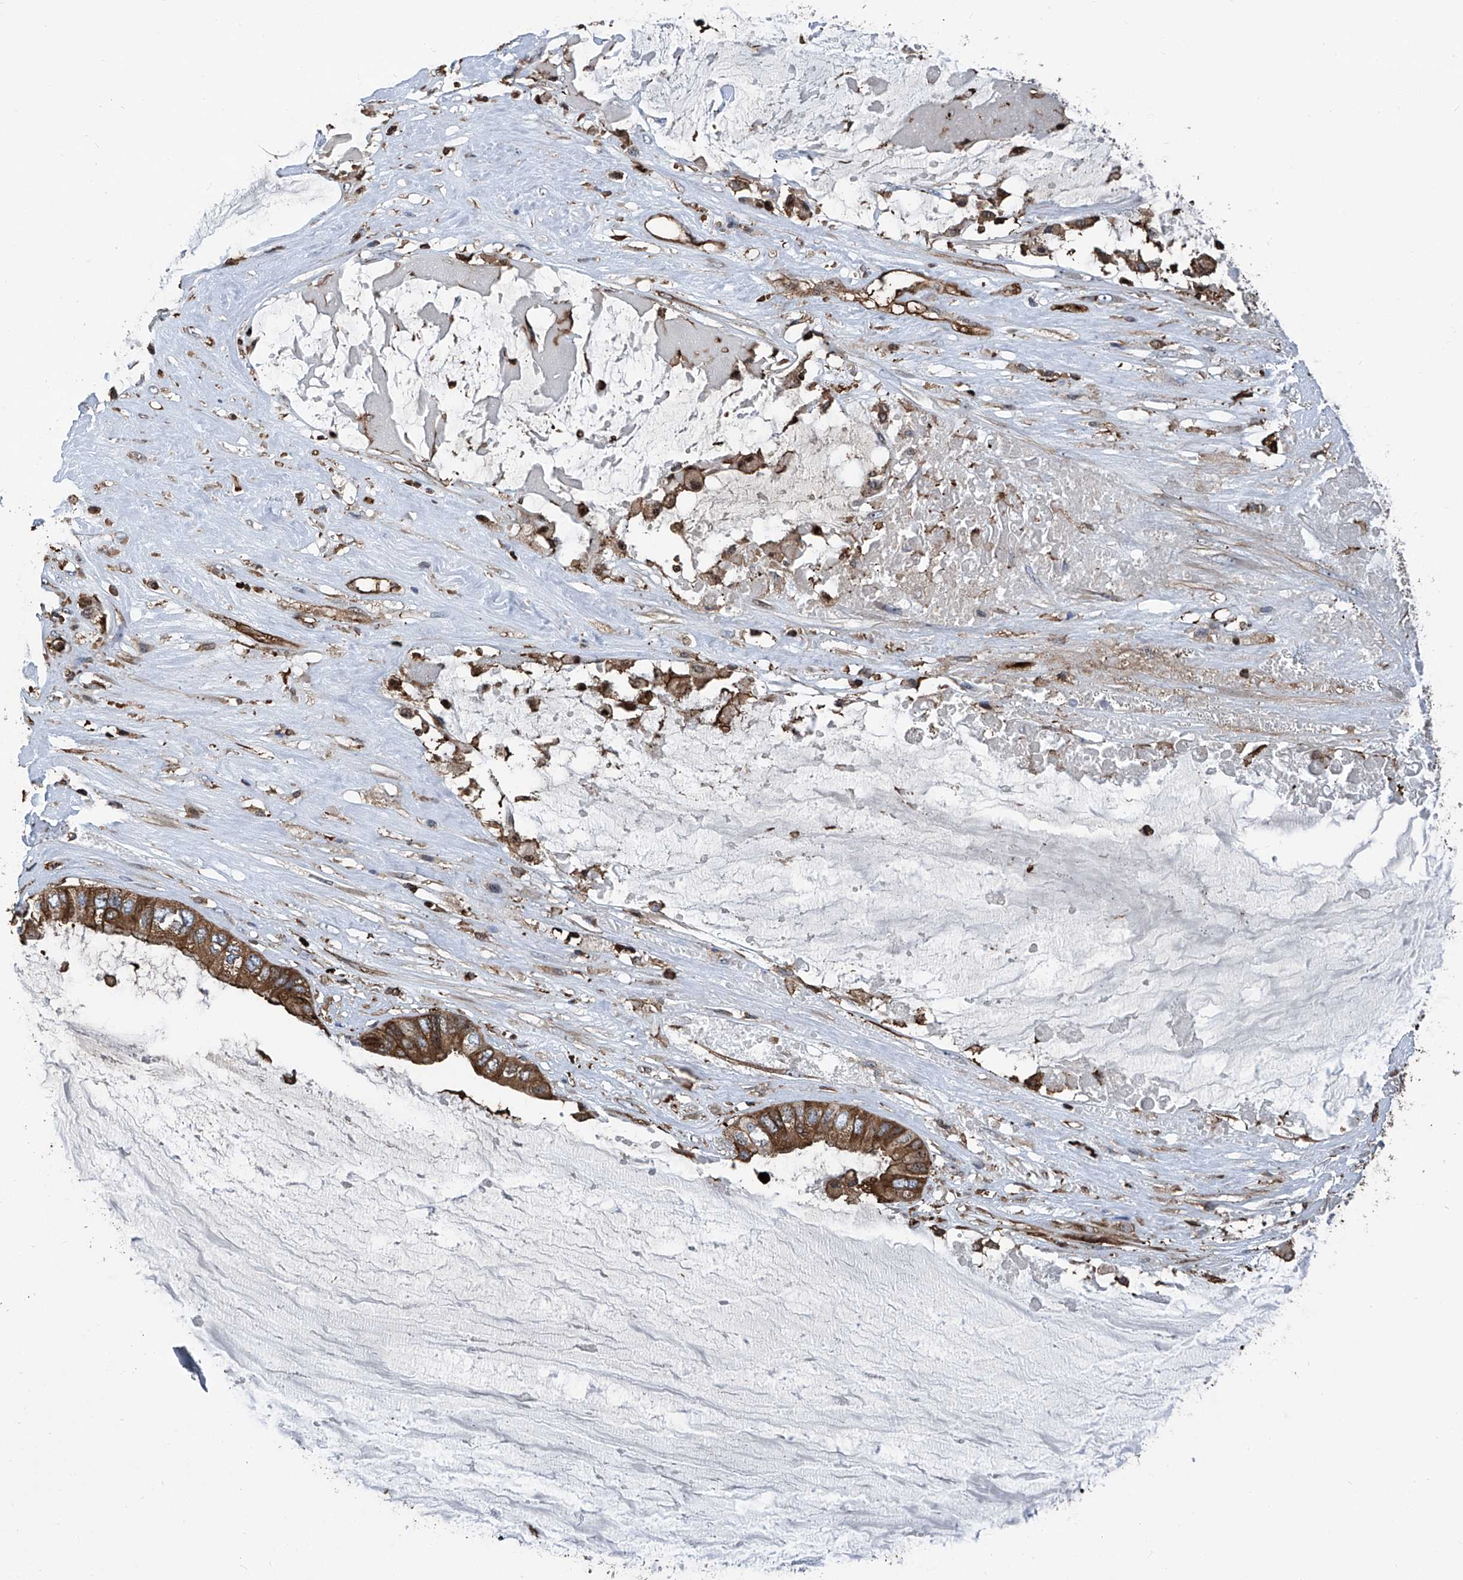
{"staining": {"intensity": "moderate", "quantity": ">75%", "location": "cytoplasmic/membranous,nuclear"}, "tissue": "ovarian cancer", "cell_type": "Tumor cells", "image_type": "cancer", "snomed": [{"axis": "morphology", "description": "Cystadenocarcinoma, mucinous, NOS"}, {"axis": "topography", "description": "Ovary"}], "caption": "Tumor cells exhibit medium levels of moderate cytoplasmic/membranous and nuclear staining in about >75% of cells in ovarian cancer. The staining was performed using DAB (3,3'-diaminobenzidine) to visualize the protein expression in brown, while the nuclei were stained in blue with hematoxylin (Magnification: 20x).", "gene": "ZNF484", "patient": {"sex": "female", "age": 80}}